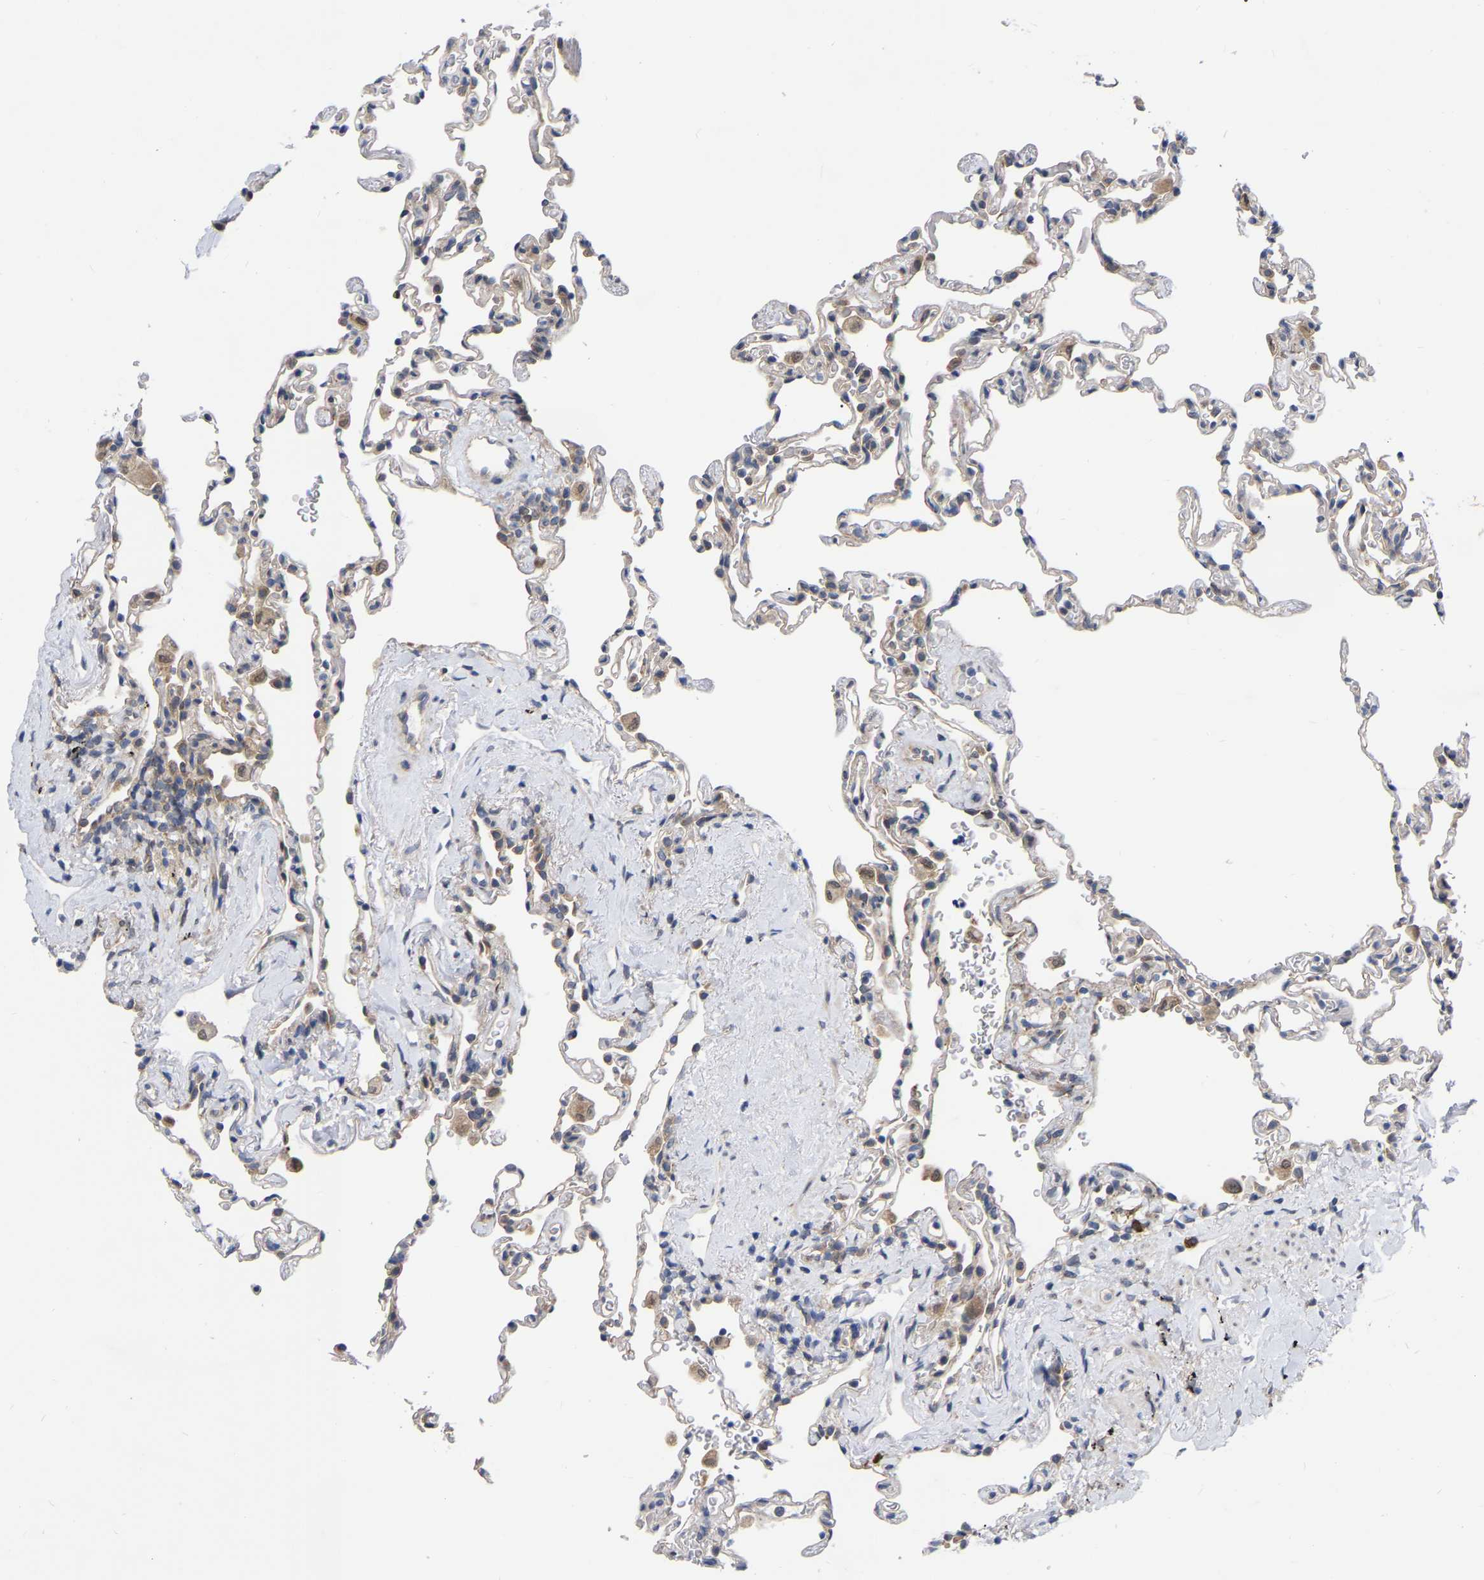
{"staining": {"intensity": "weak", "quantity": "<25%", "location": "cytoplasmic/membranous"}, "tissue": "lung", "cell_type": "Alveolar cells", "image_type": "normal", "snomed": [{"axis": "morphology", "description": "Normal tissue, NOS"}, {"axis": "topography", "description": "Lung"}], "caption": "Image shows no protein positivity in alveolar cells of unremarkable lung.", "gene": "UBE4B", "patient": {"sex": "male", "age": 59}}